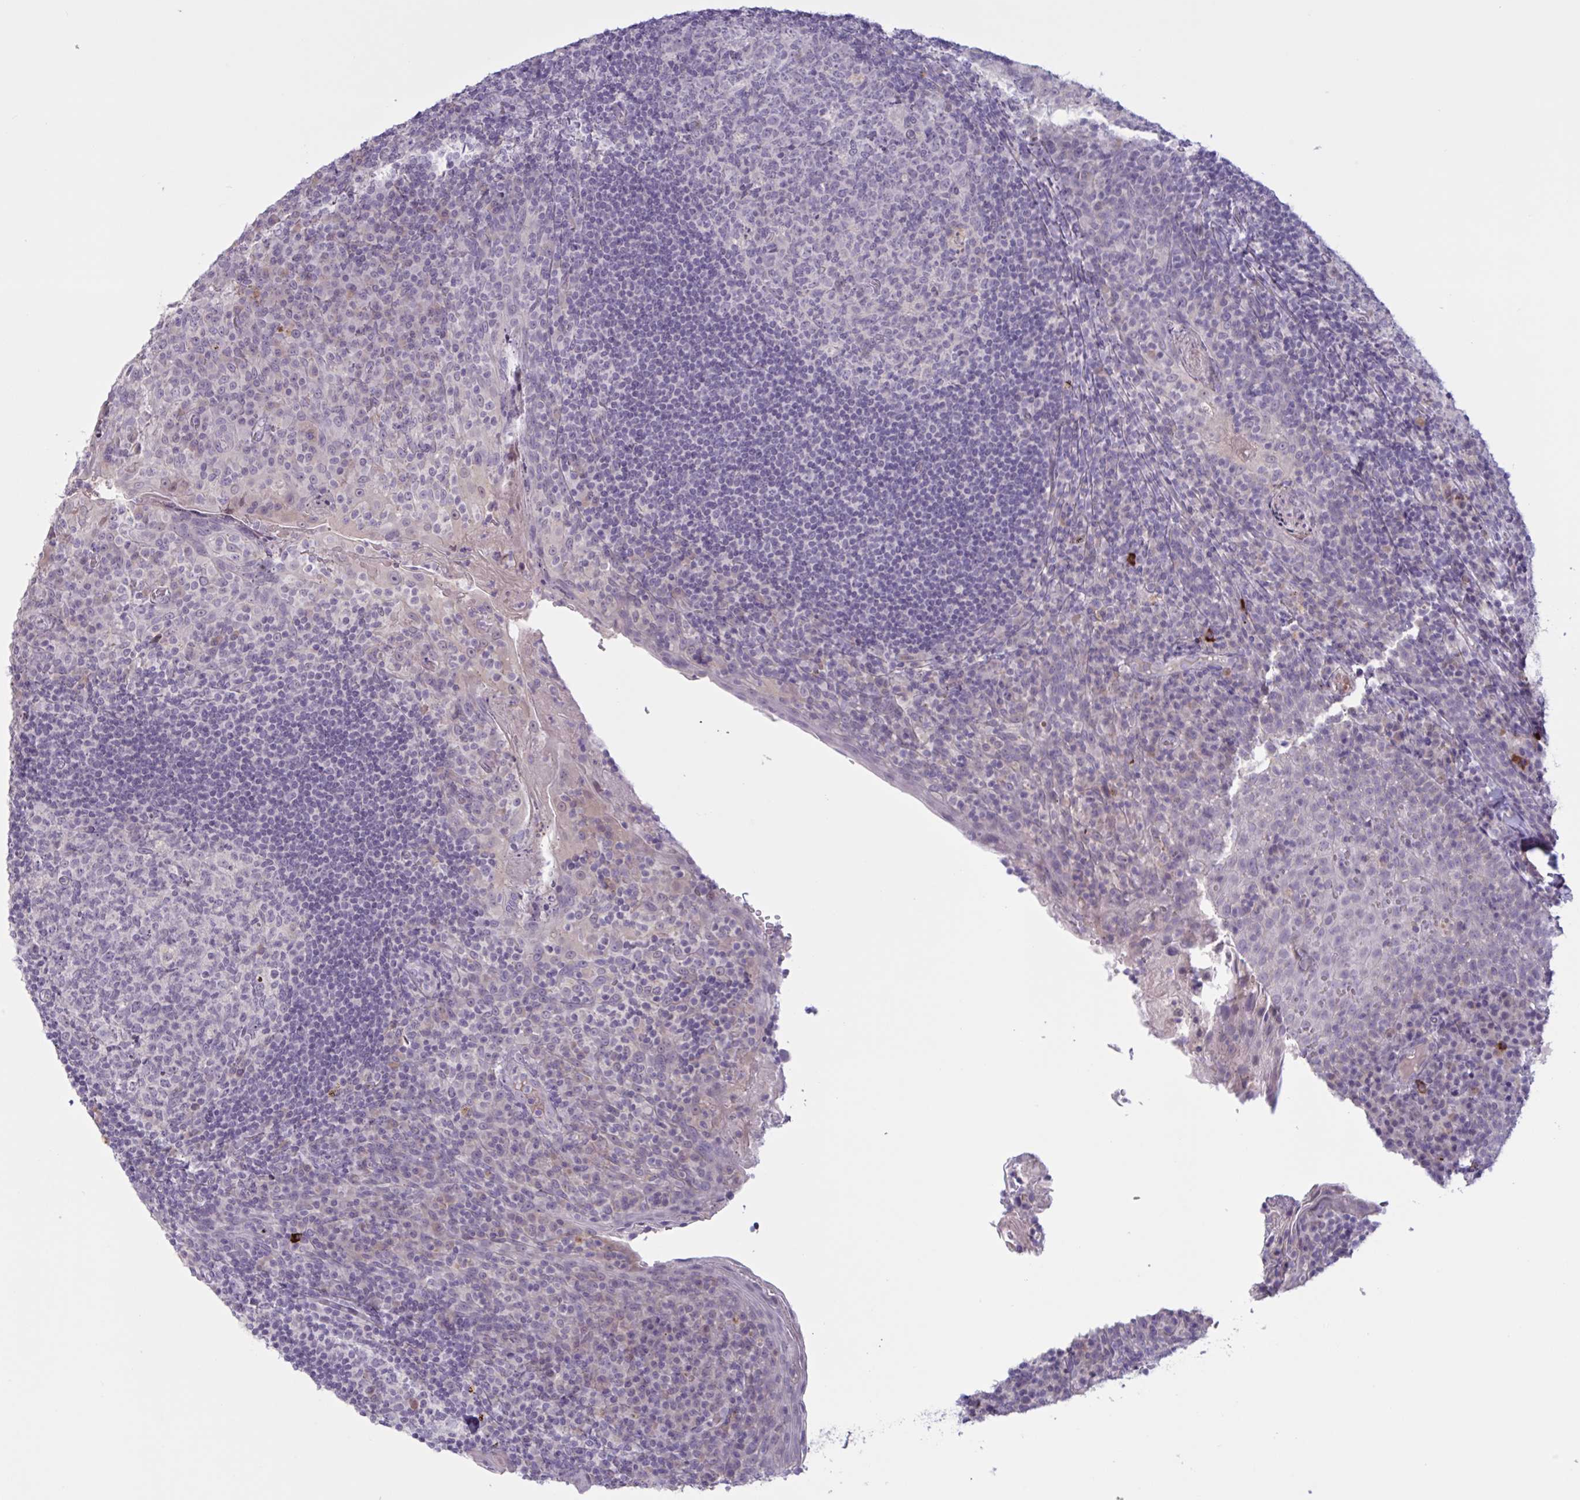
{"staining": {"intensity": "negative", "quantity": "none", "location": "none"}, "tissue": "tonsil", "cell_type": "Germinal center cells", "image_type": "normal", "snomed": [{"axis": "morphology", "description": "Normal tissue, NOS"}, {"axis": "topography", "description": "Tonsil"}], "caption": "The IHC histopathology image has no significant expression in germinal center cells of tonsil. (Brightfield microscopy of DAB IHC at high magnification).", "gene": "ENSG00000281613", "patient": {"sex": "male", "age": 17}}